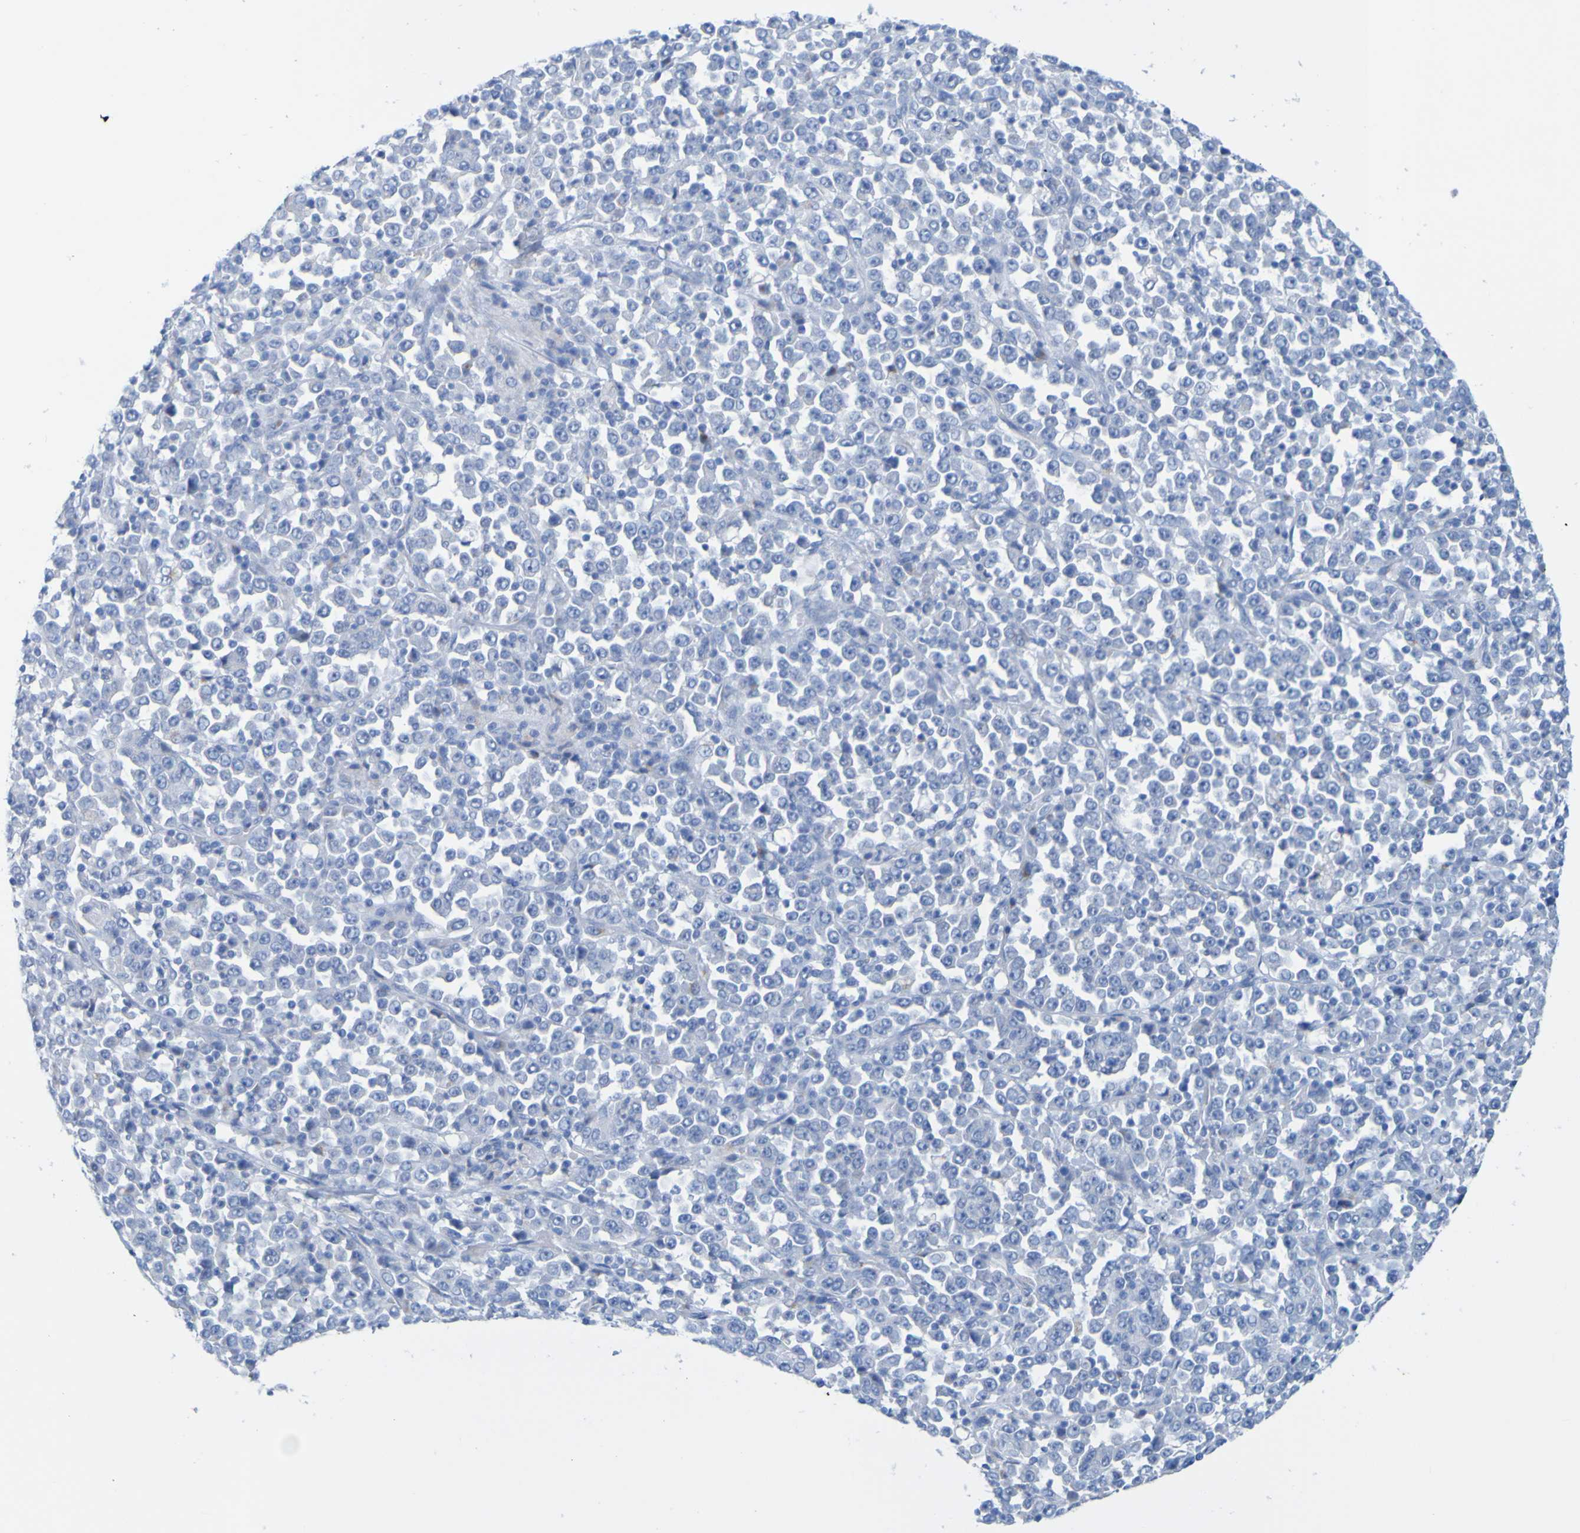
{"staining": {"intensity": "negative", "quantity": "none", "location": "none"}, "tissue": "stomach cancer", "cell_type": "Tumor cells", "image_type": "cancer", "snomed": [{"axis": "morphology", "description": "Normal tissue, NOS"}, {"axis": "morphology", "description": "Adenocarcinoma, NOS"}, {"axis": "topography", "description": "Stomach, upper"}, {"axis": "topography", "description": "Stomach"}], "caption": "This photomicrograph is of stomach adenocarcinoma stained with IHC to label a protein in brown with the nuclei are counter-stained blue. There is no positivity in tumor cells.", "gene": "ACMSD", "patient": {"sex": "male", "age": 59}}